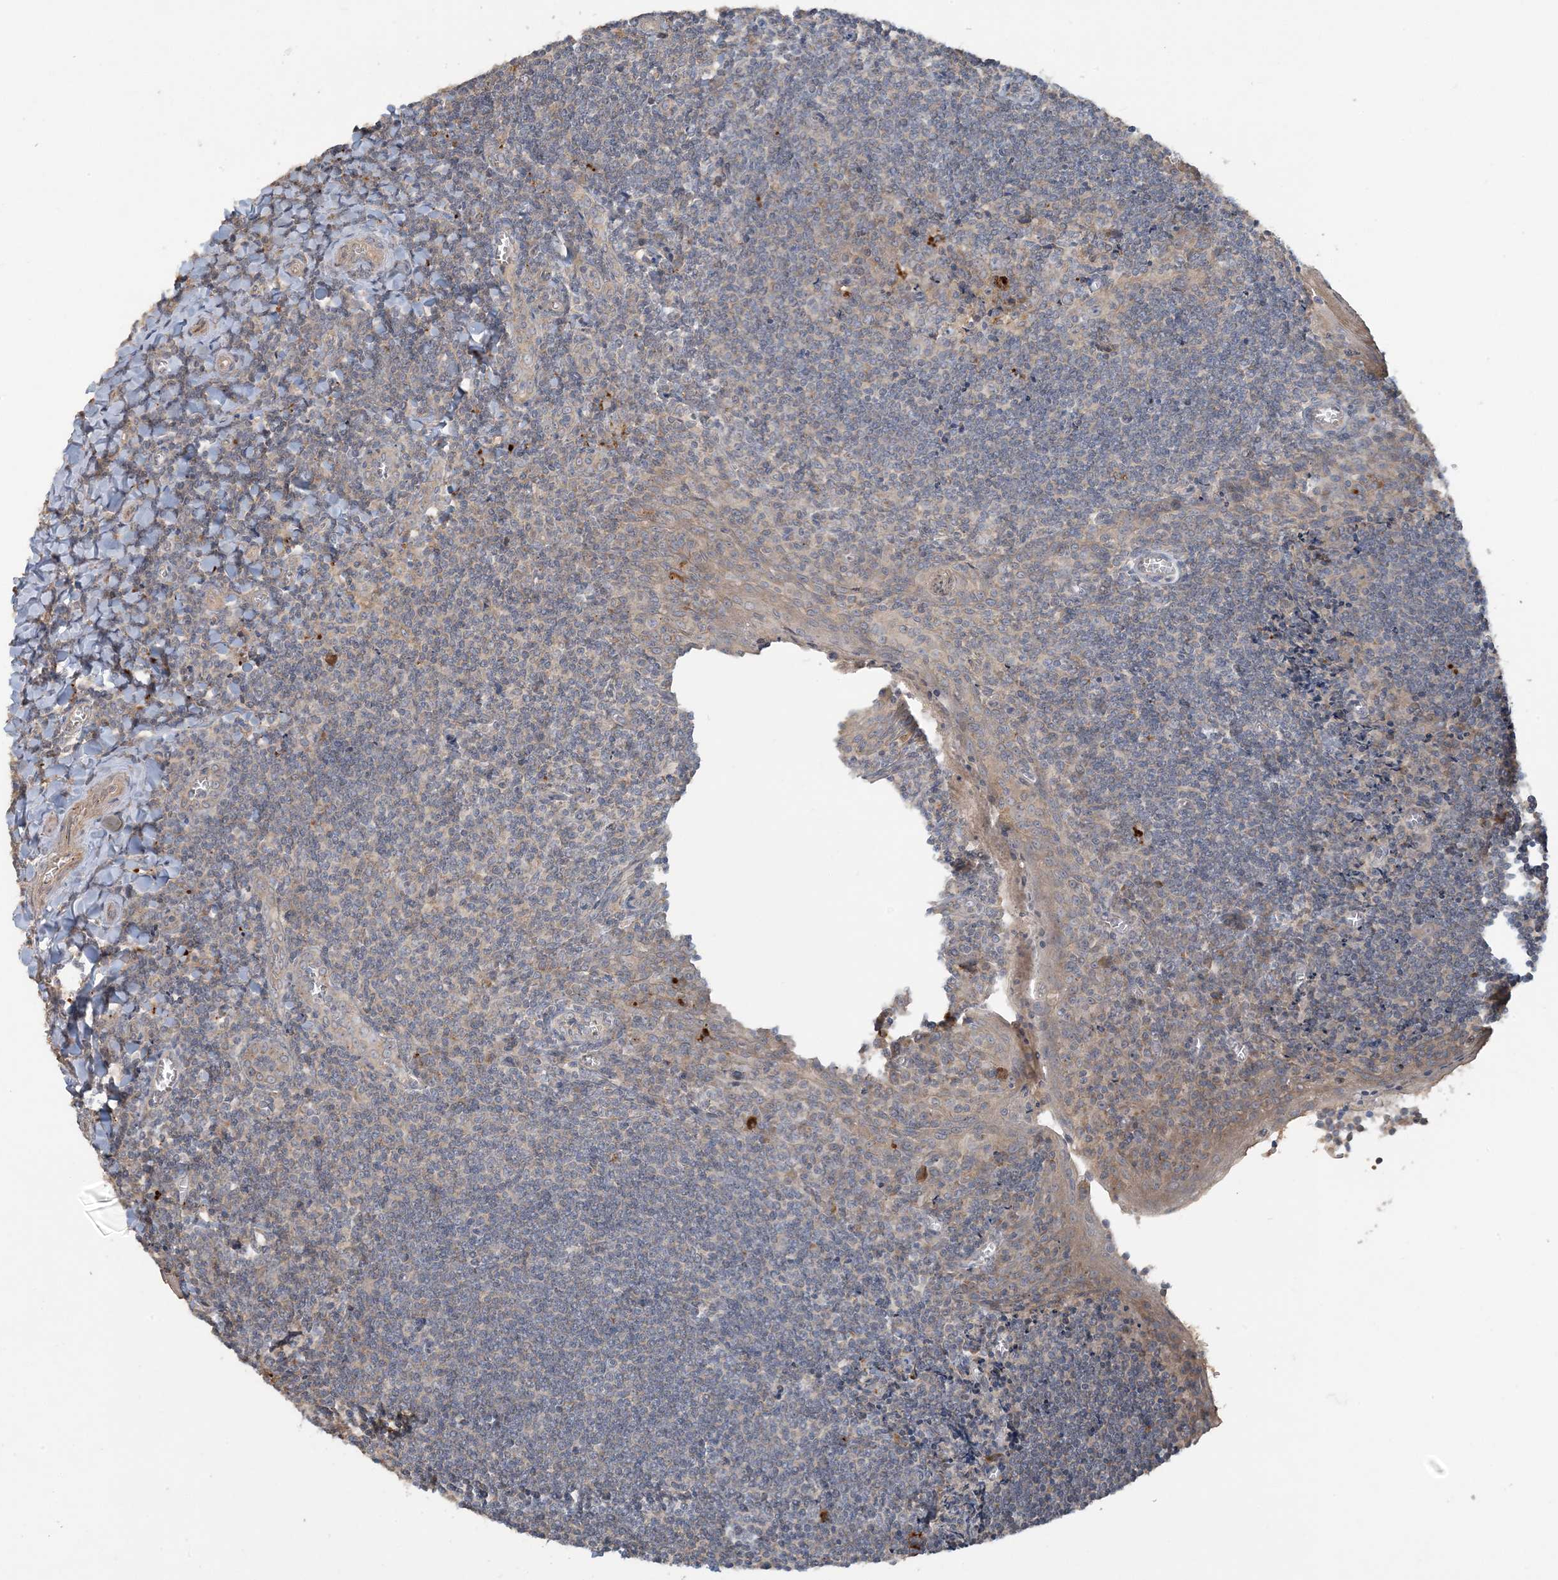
{"staining": {"intensity": "moderate", "quantity": "<25%", "location": "cytoplasmic/membranous"}, "tissue": "tonsil", "cell_type": "Germinal center cells", "image_type": "normal", "snomed": [{"axis": "morphology", "description": "Normal tissue, NOS"}, {"axis": "topography", "description": "Tonsil"}], "caption": "Human tonsil stained for a protein (brown) exhibits moderate cytoplasmic/membranous positive staining in approximately <25% of germinal center cells.", "gene": "LTN1", "patient": {"sex": "male", "age": 27}}